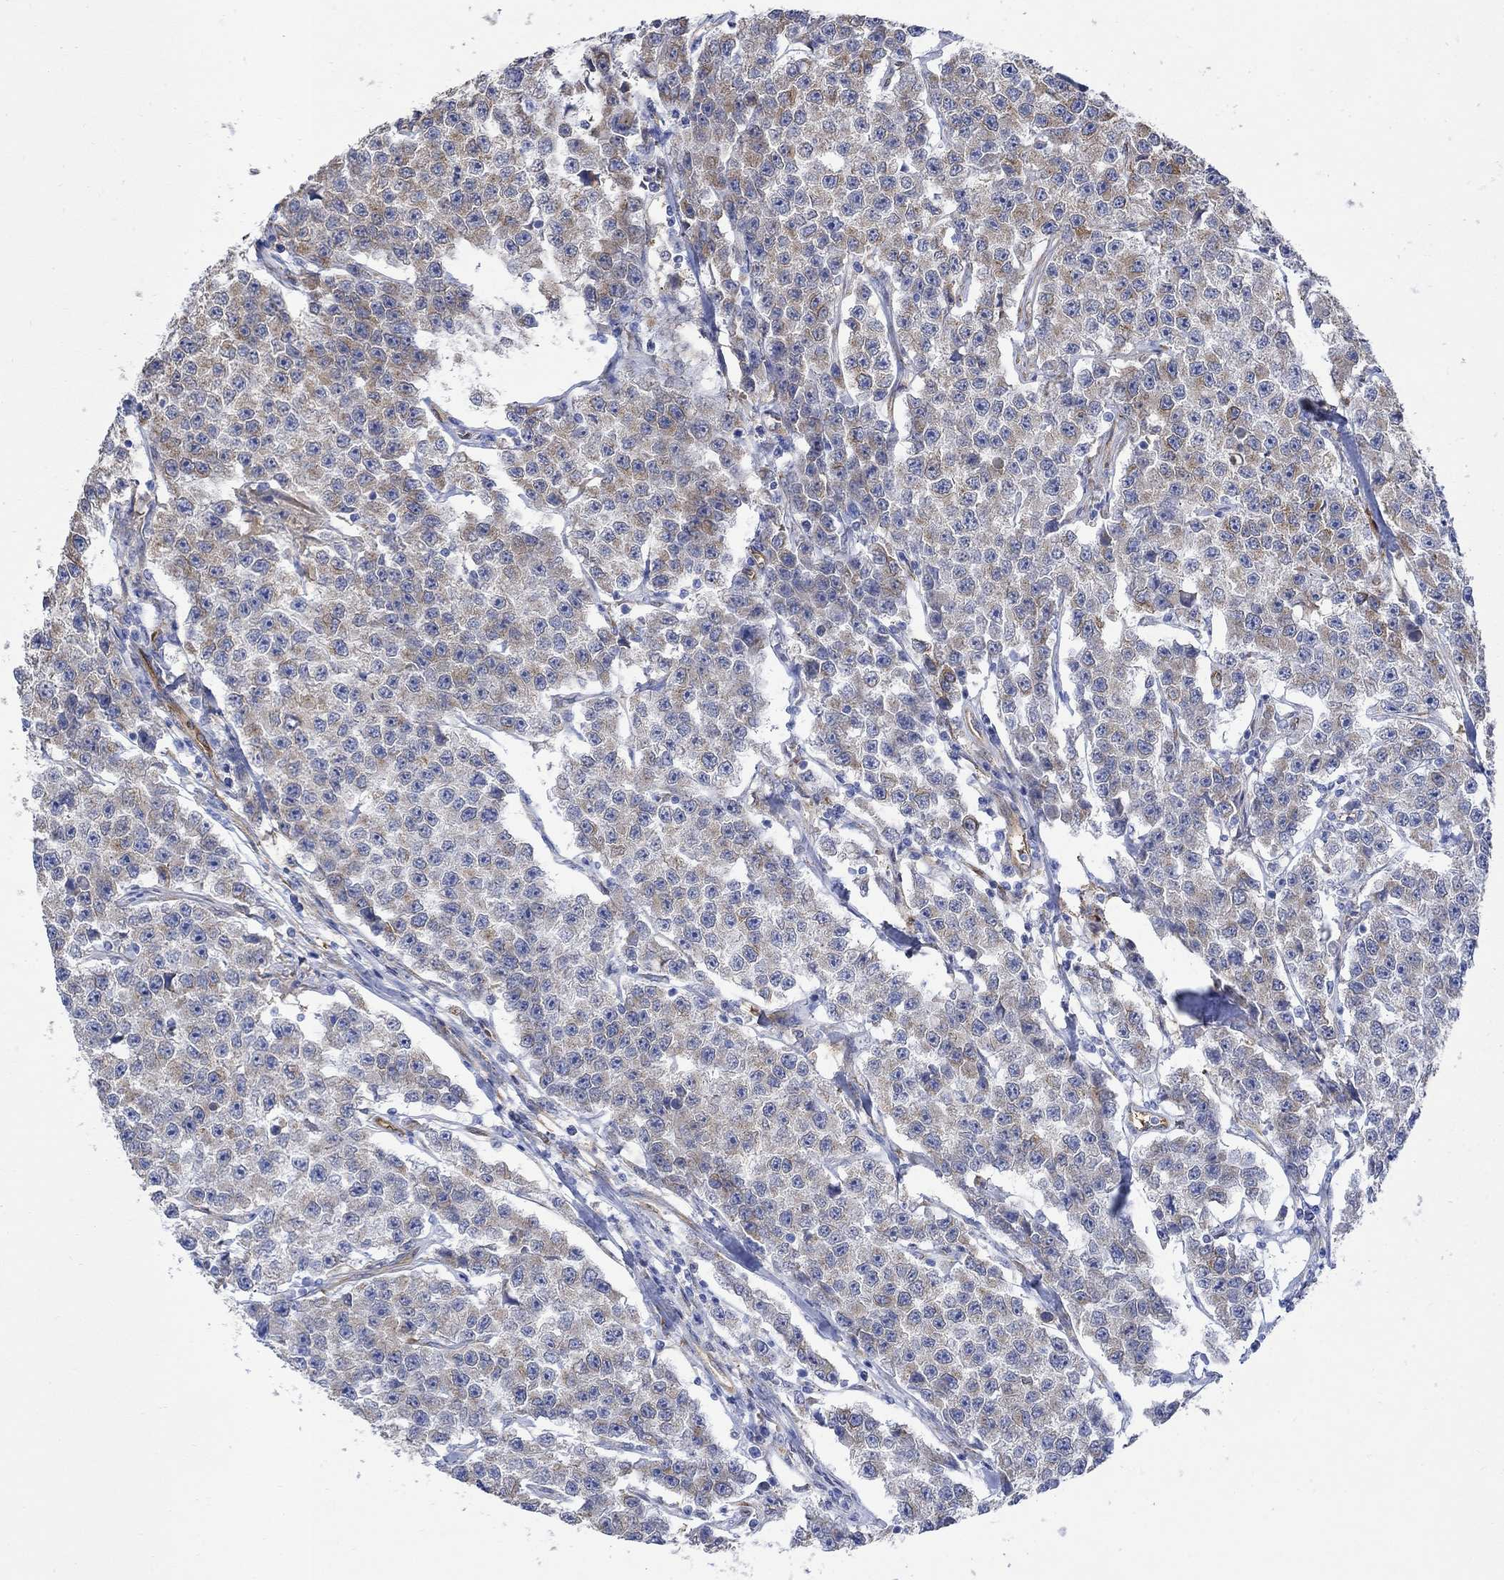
{"staining": {"intensity": "weak", "quantity": "25%-75%", "location": "cytoplasmic/membranous"}, "tissue": "testis cancer", "cell_type": "Tumor cells", "image_type": "cancer", "snomed": [{"axis": "morphology", "description": "Seminoma, NOS"}, {"axis": "topography", "description": "Testis"}], "caption": "Testis cancer (seminoma) tissue reveals weak cytoplasmic/membranous expression in about 25%-75% of tumor cells, visualized by immunohistochemistry. The staining was performed using DAB (3,3'-diaminobenzidine), with brown indicating positive protein expression. Nuclei are stained blue with hematoxylin.", "gene": "TGM2", "patient": {"sex": "male", "age": 59}}